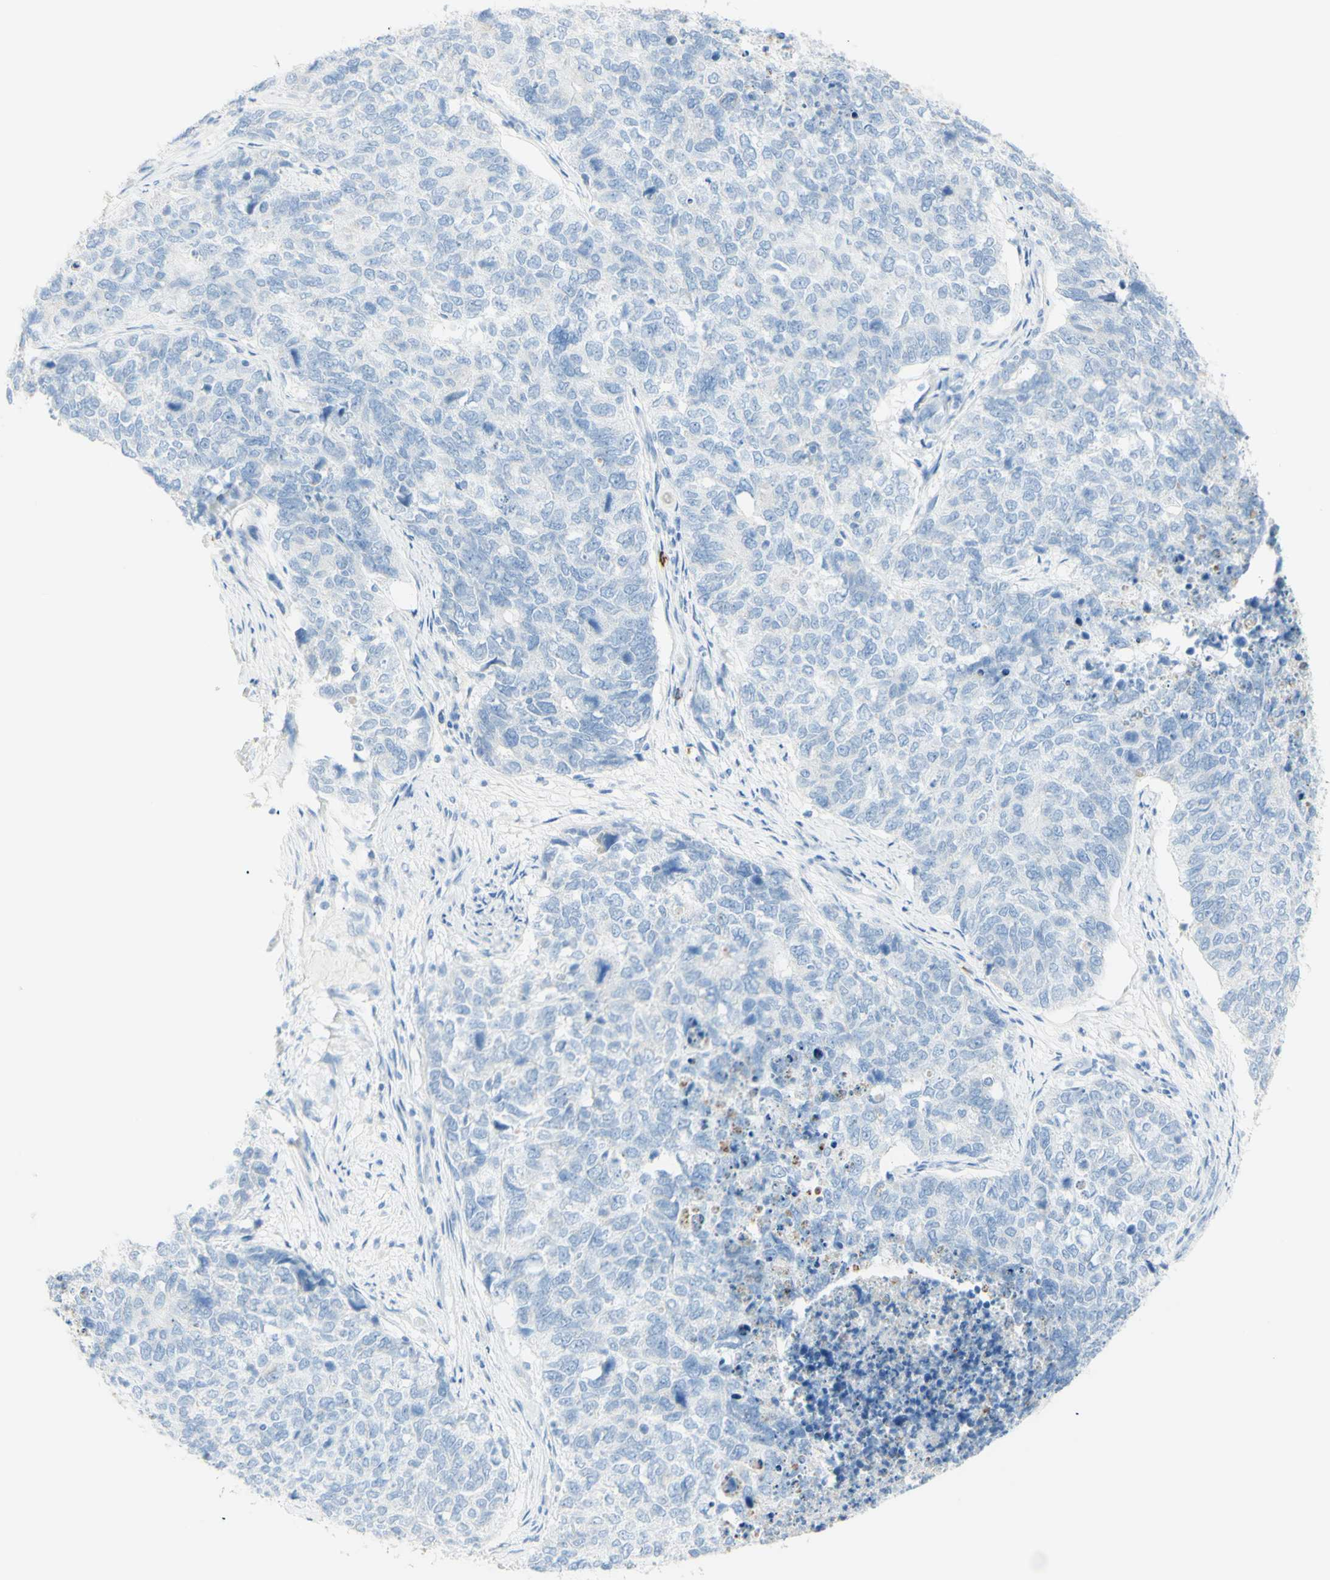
{"staining": {"intensity": "negative", "quantity": "none", "location": "none"}, "tissue": "cervical cancer", "cell_type": "Tumor cells", "image_type": "cancer", "snomed": [{"axis": "morphology", "description": "Squamous cell carcinoma, NOS"}, {"axis": "topography", "description": "Cervix"}], "caption": "Immunohistochemical staining of cervical cancer (squamous cell carcinoma) exhibits no significant expression in tumor cells.", "gene": "LETM1", "patient": {"sex": "female", "age": 63}}